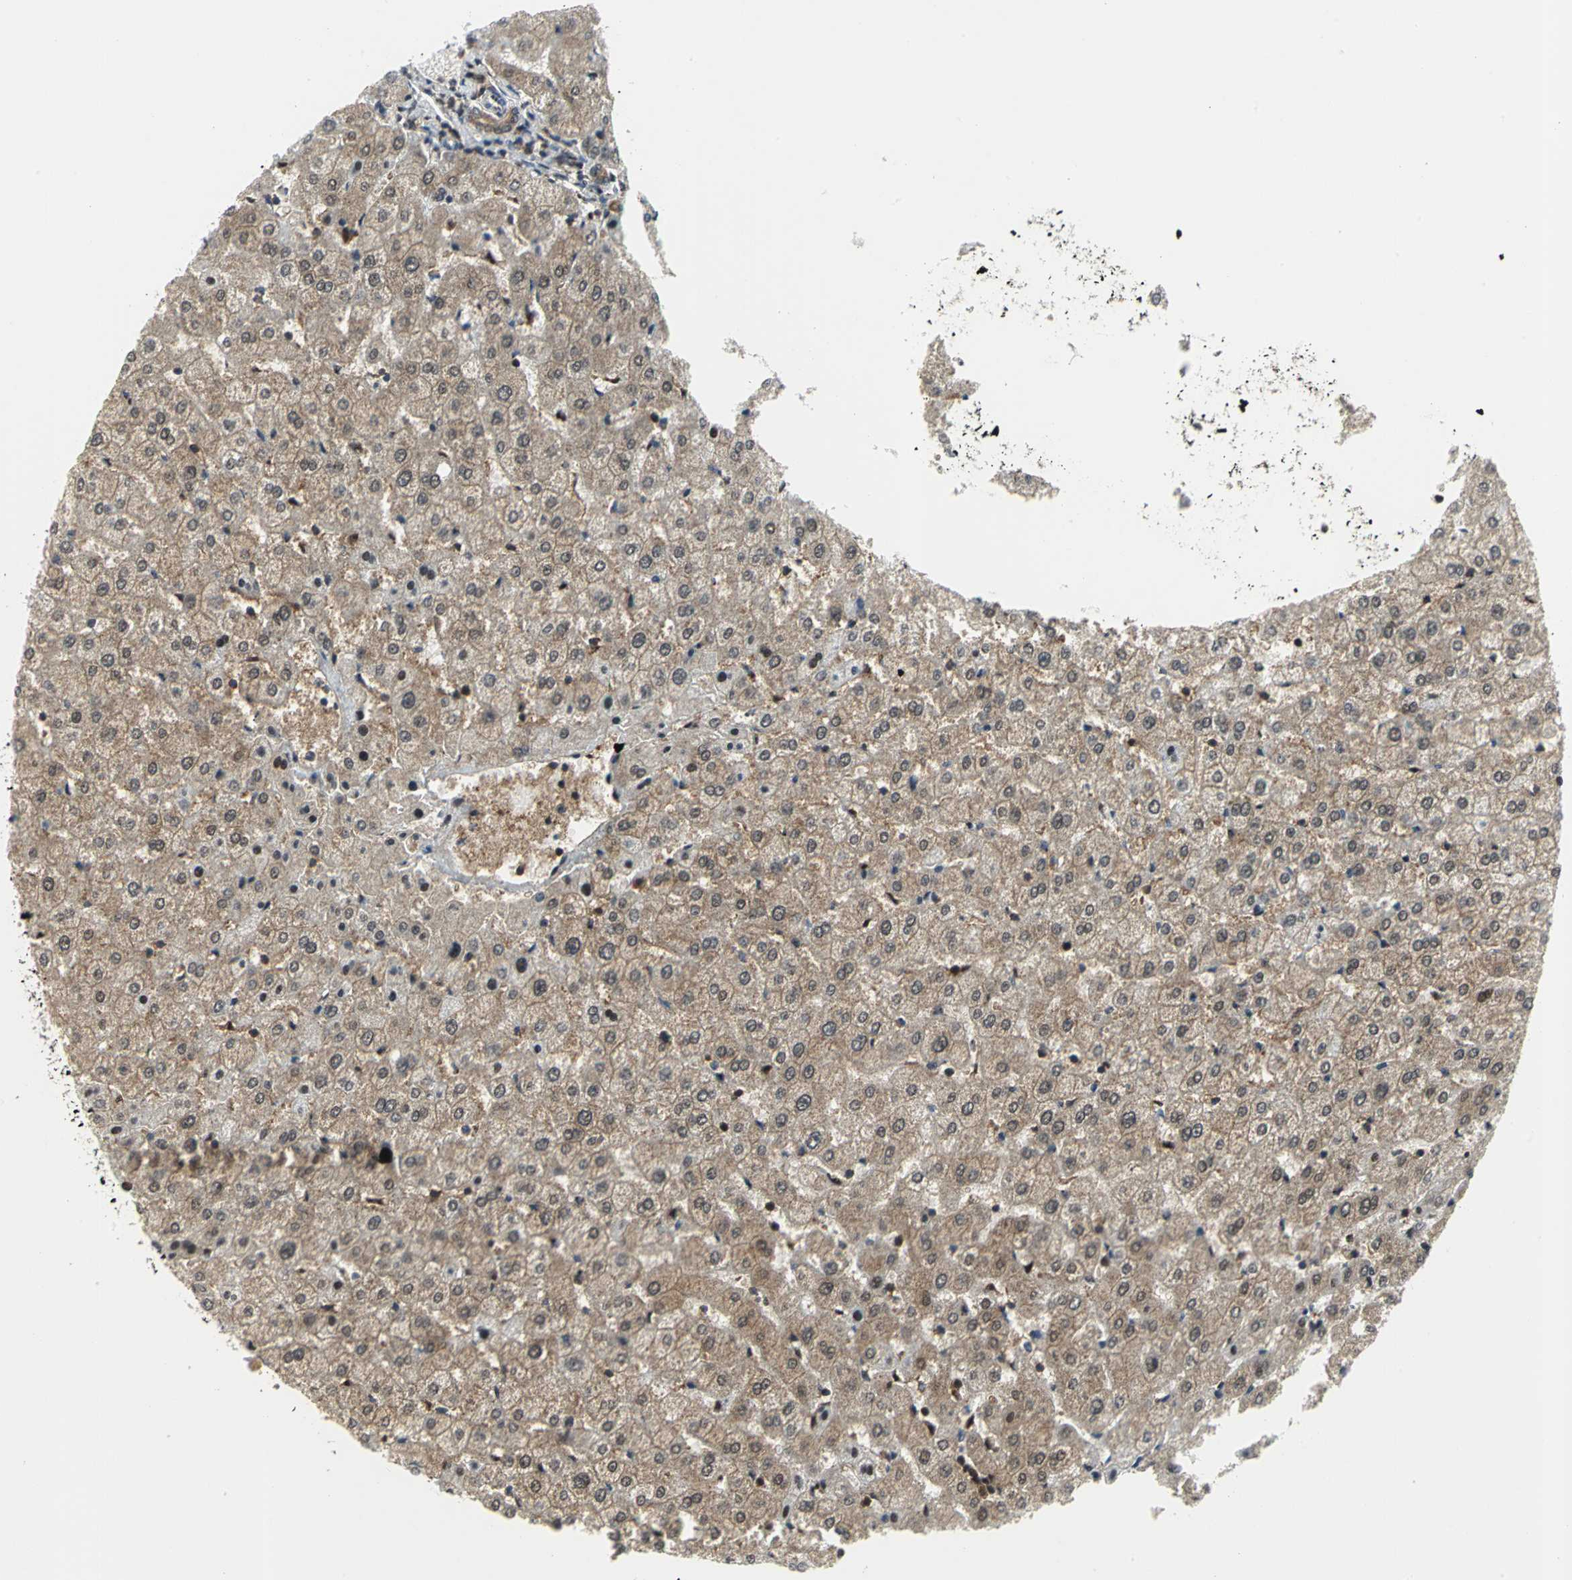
{"staining": {"intensity": "weak", "quantity": ">75%", "location": "cytoplasmic/membranous"}, "tissue": "liver", "cell_type": "Cholangiocytes", "image_type": "normal", "snomed": [{"axis": "morphology", "description": "Normal tissue, NOS"}, {"axis": "morphology", "description": "Fibrosis, NOS"}, {"axis": "topography", "description": "Liver"}], "caption": "Weak cytoplasmic/membranous positivity is seen in about >75% of cholangiocytes in normal liver. The protein is stained brown, and the nuclei are stained in blue (DAB IHC with brightfield microscopy, high magnification).", "gene": "PSMA4", "patient": {"sex": "female", "age": 29}}